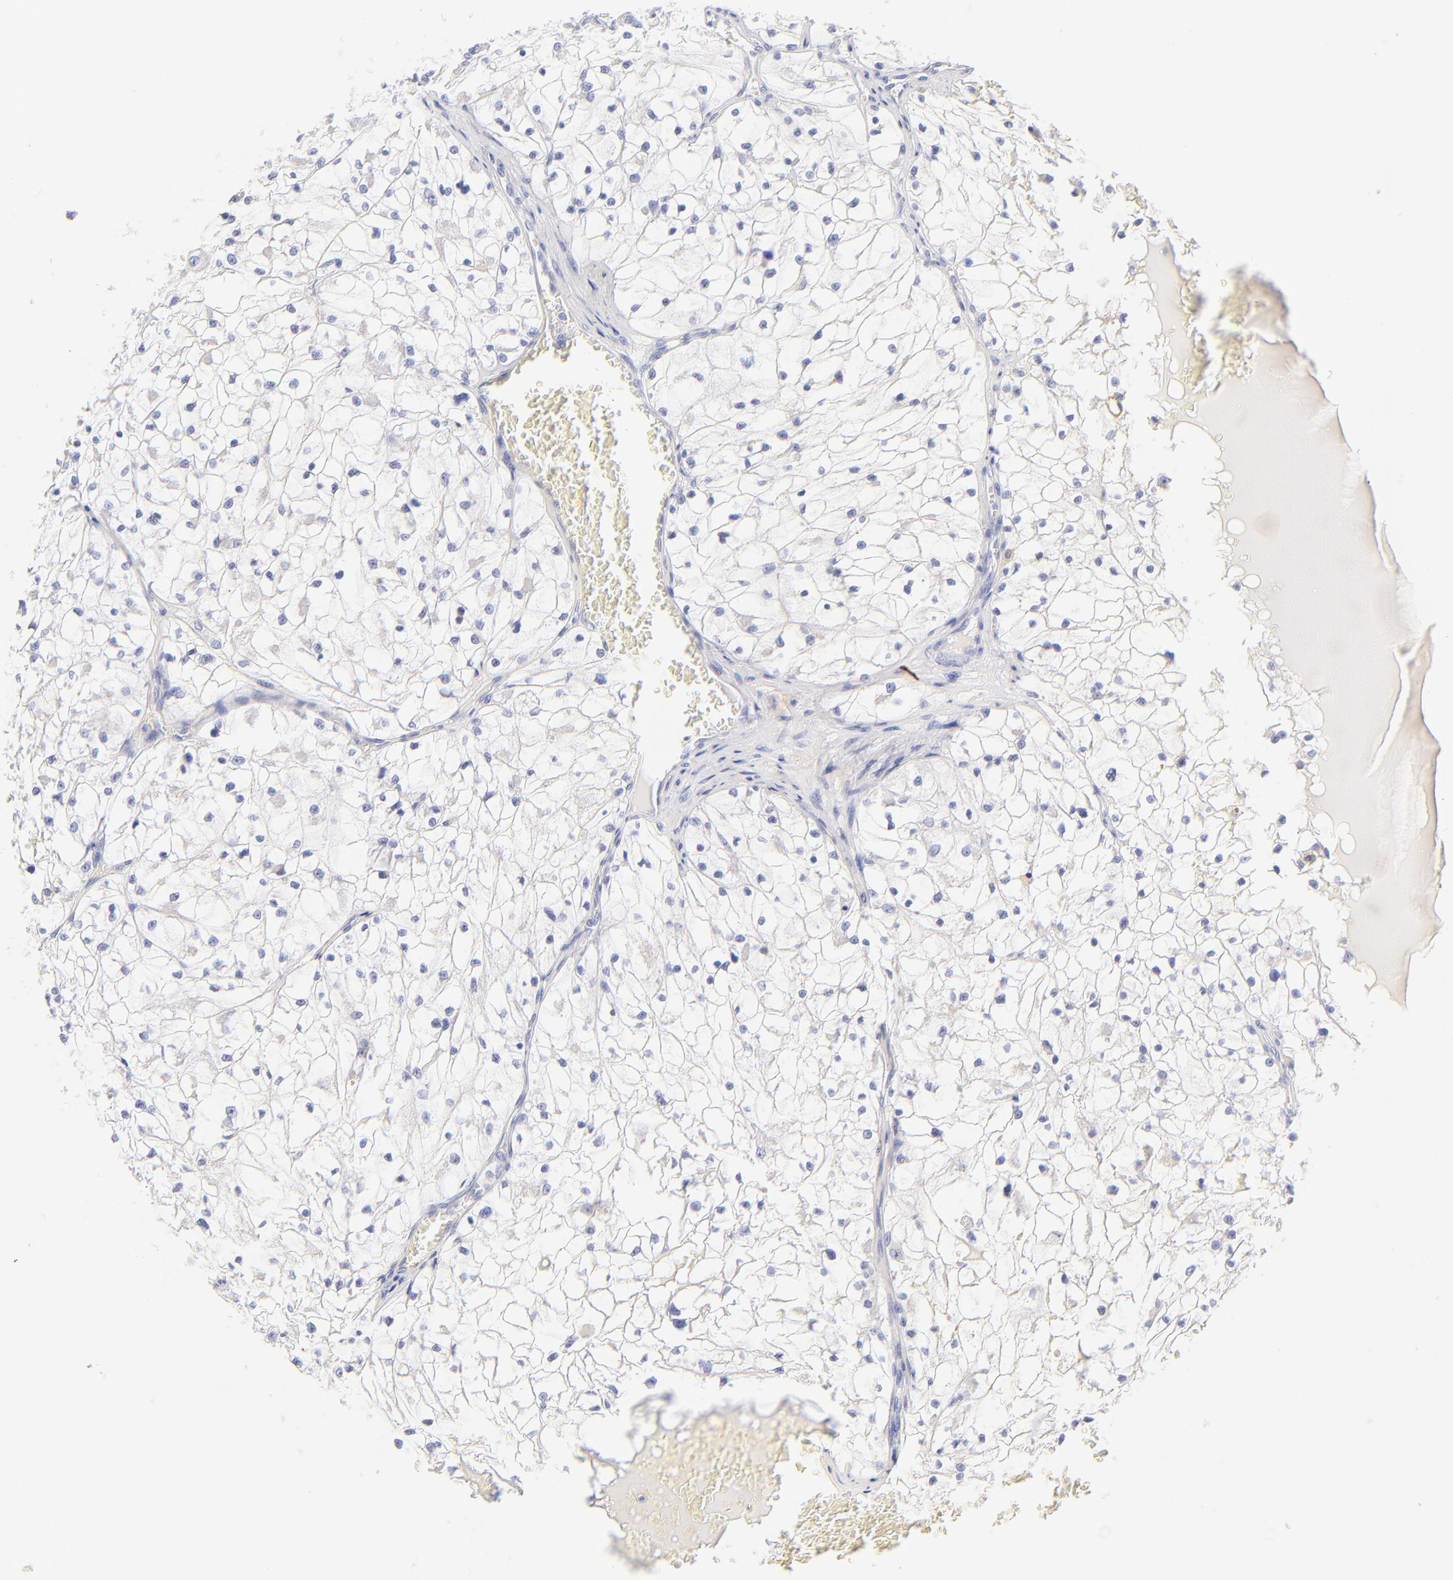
{"staining": {"intensity": "negative", "quantity": "none", "location": "none"}, "tissue": "renal cancer", "cell_type": "Tumor cells", "image_type": "cancer", "snomed": [{"axis": "morphology", "description": "Adenocarcinoma, NOS"}, {"axis": "topography", "description": "Kidney"}], "caption": "IHC photomicrograph of neoplastic tissue: adenocarcinoma (renal) stained with DAB (3,3'-diaminobenzidine) demonstrates no significant protein expression in tumor cells.", "gene": "ASB9", "patient": {"sex": "male", "age": 61}}